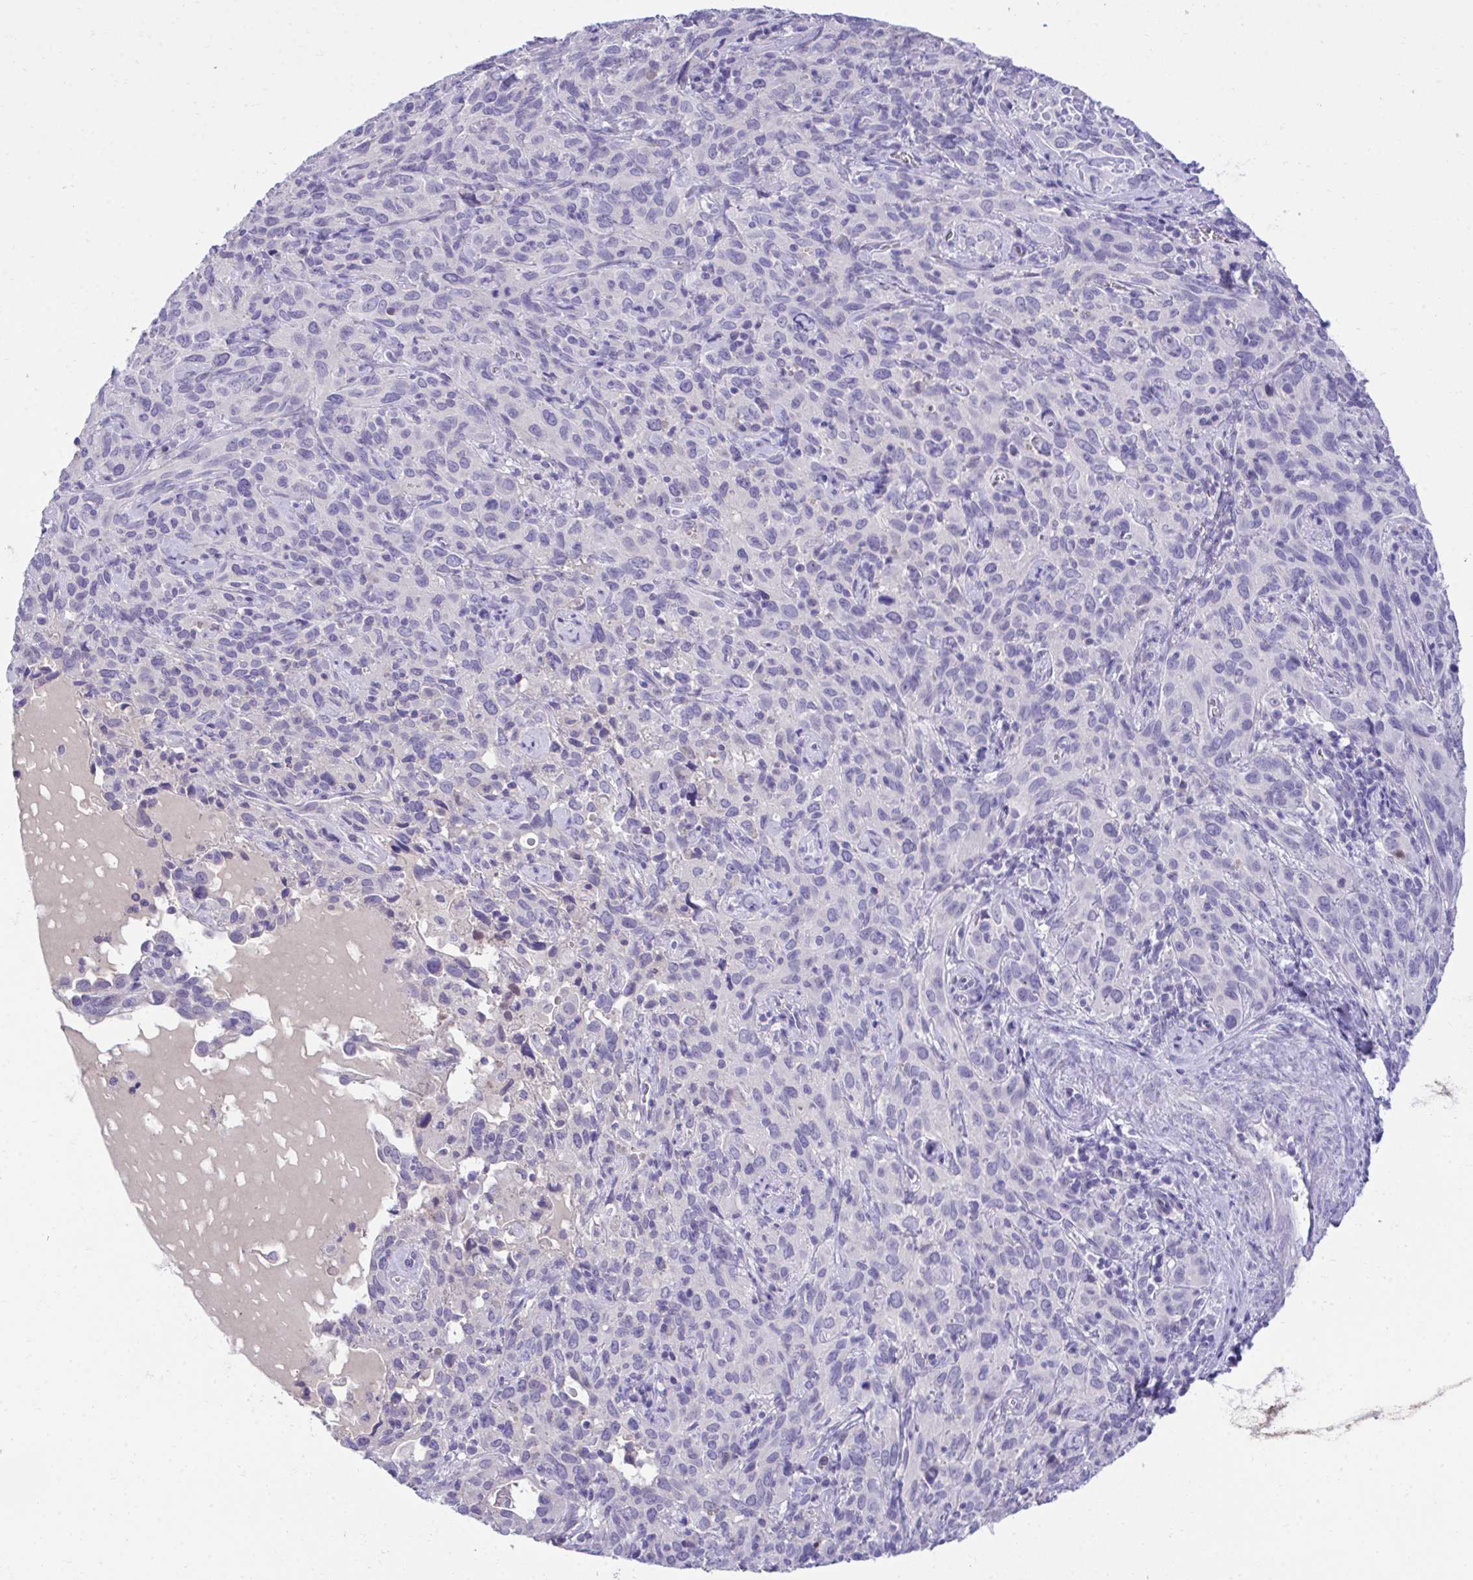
{"staining": {"intensity": "negative", "quantity": "none", "location": "none"}, "tissue": "cervical cancer", "cell_type": "Tumor cells", "image_type": "cancer", "snomed": [{"axis": "morphology", "description": "Normal tissue, NOS"}, {"axis": "morphology", "description": "Squamous cell carcinoma, NOS"}, {"axis": "topography", "description": "Cervix"}], "caption": "DAB (3,3'-diaminobenzidine) immunohistochemical staining of cervical cancer (squamous cell carcinoma) shows no significant staining in tumor cells.", "gene": "TMCO5A", "patient": {"sex": "female", "age": 51}}